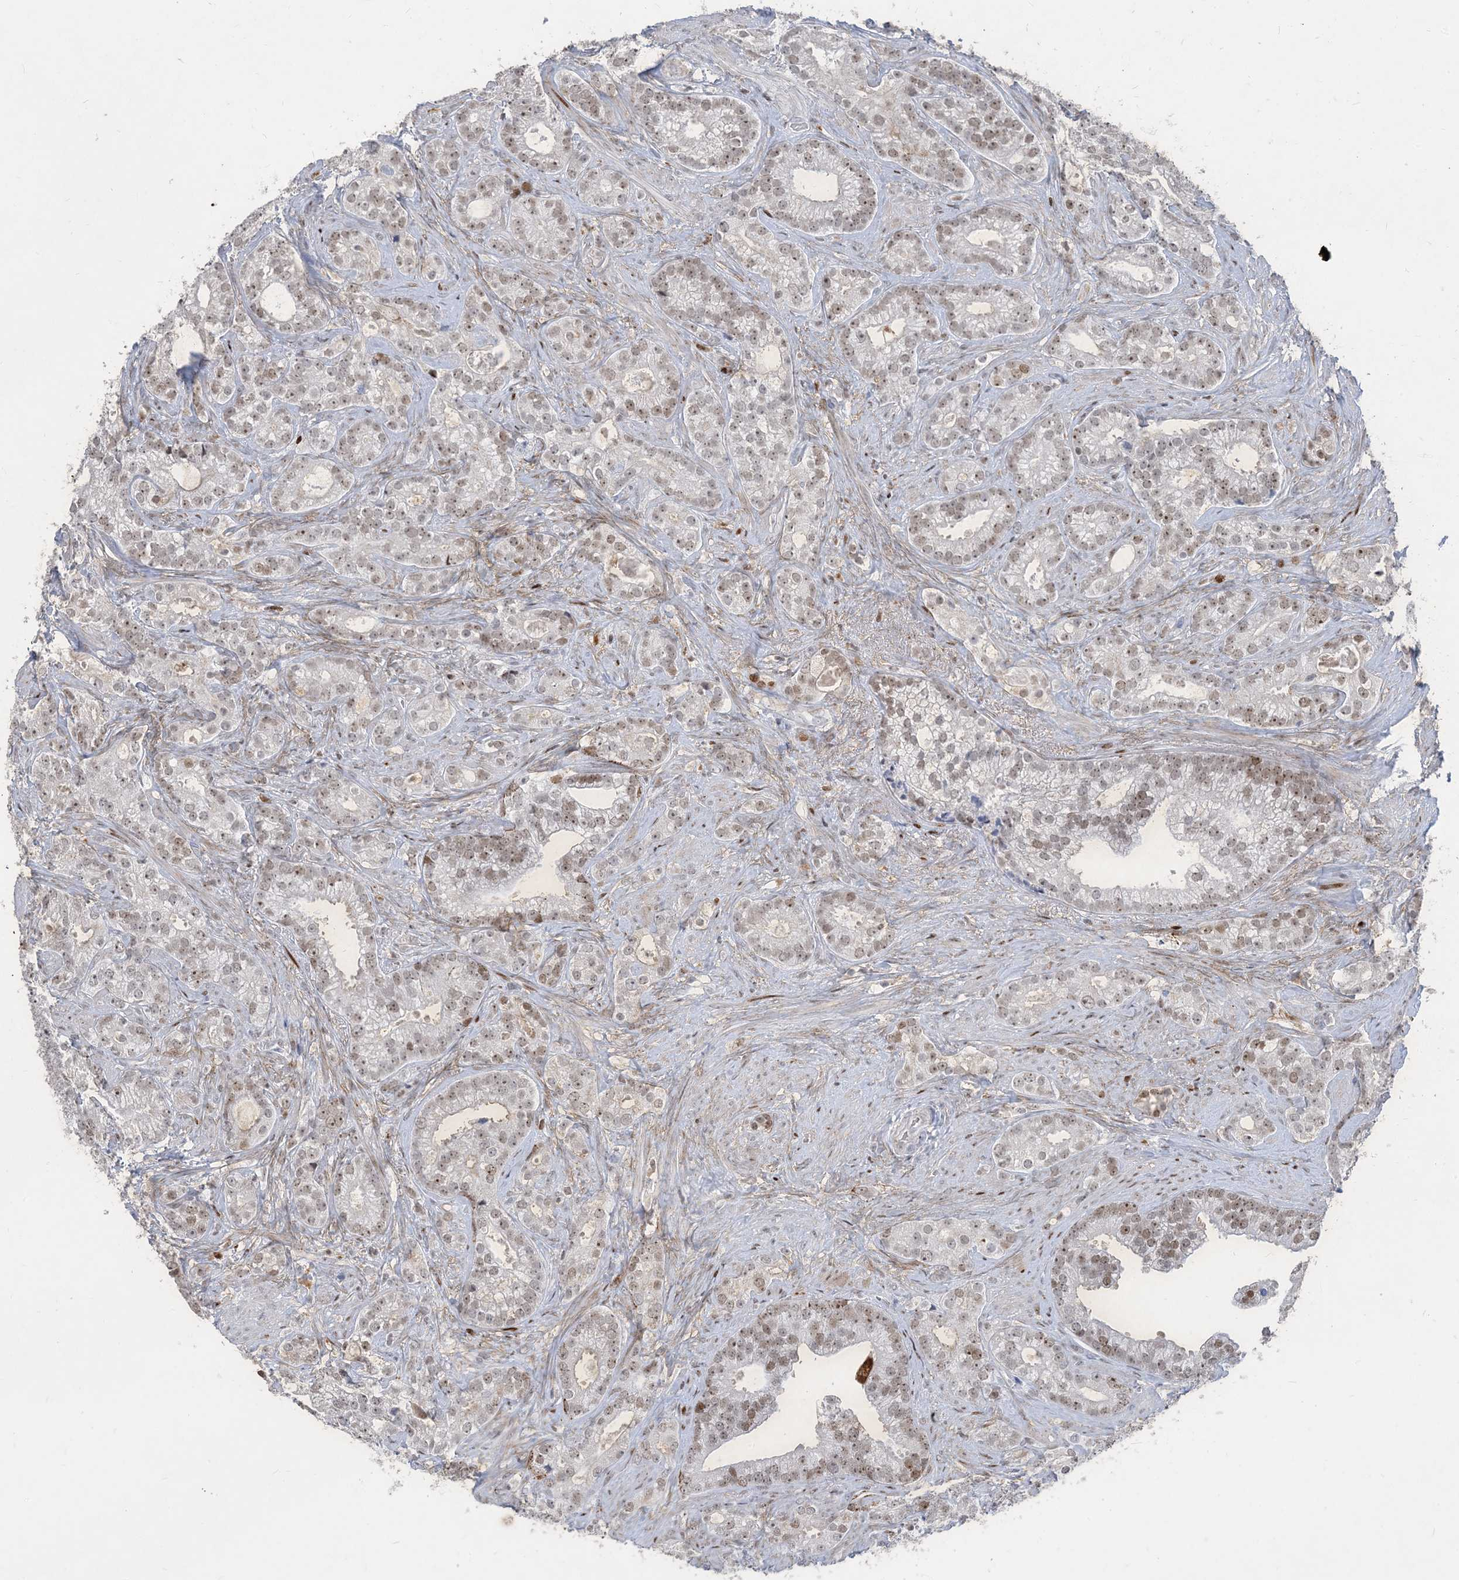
{"staining": {"intensity": "weak", "quantity": "<25%", "location": "nuclear"}, "tissue": "prostate cancer", "cell_type": "Tumor cells", "image_type": "cancer", "snomed": [{"axis": "morphology", "description": "Adenocarcinoma, High grade"}, {"axis": "topography", "description": "Prostate and seminal vesicle, NOS"}], "caption": "Image shows no protein staining in tumor cells of prostate adenocarcinoma (high-grade) tissue.", "gene": "SLC25A53", "patient": {"sex": "male", "age": 67}}